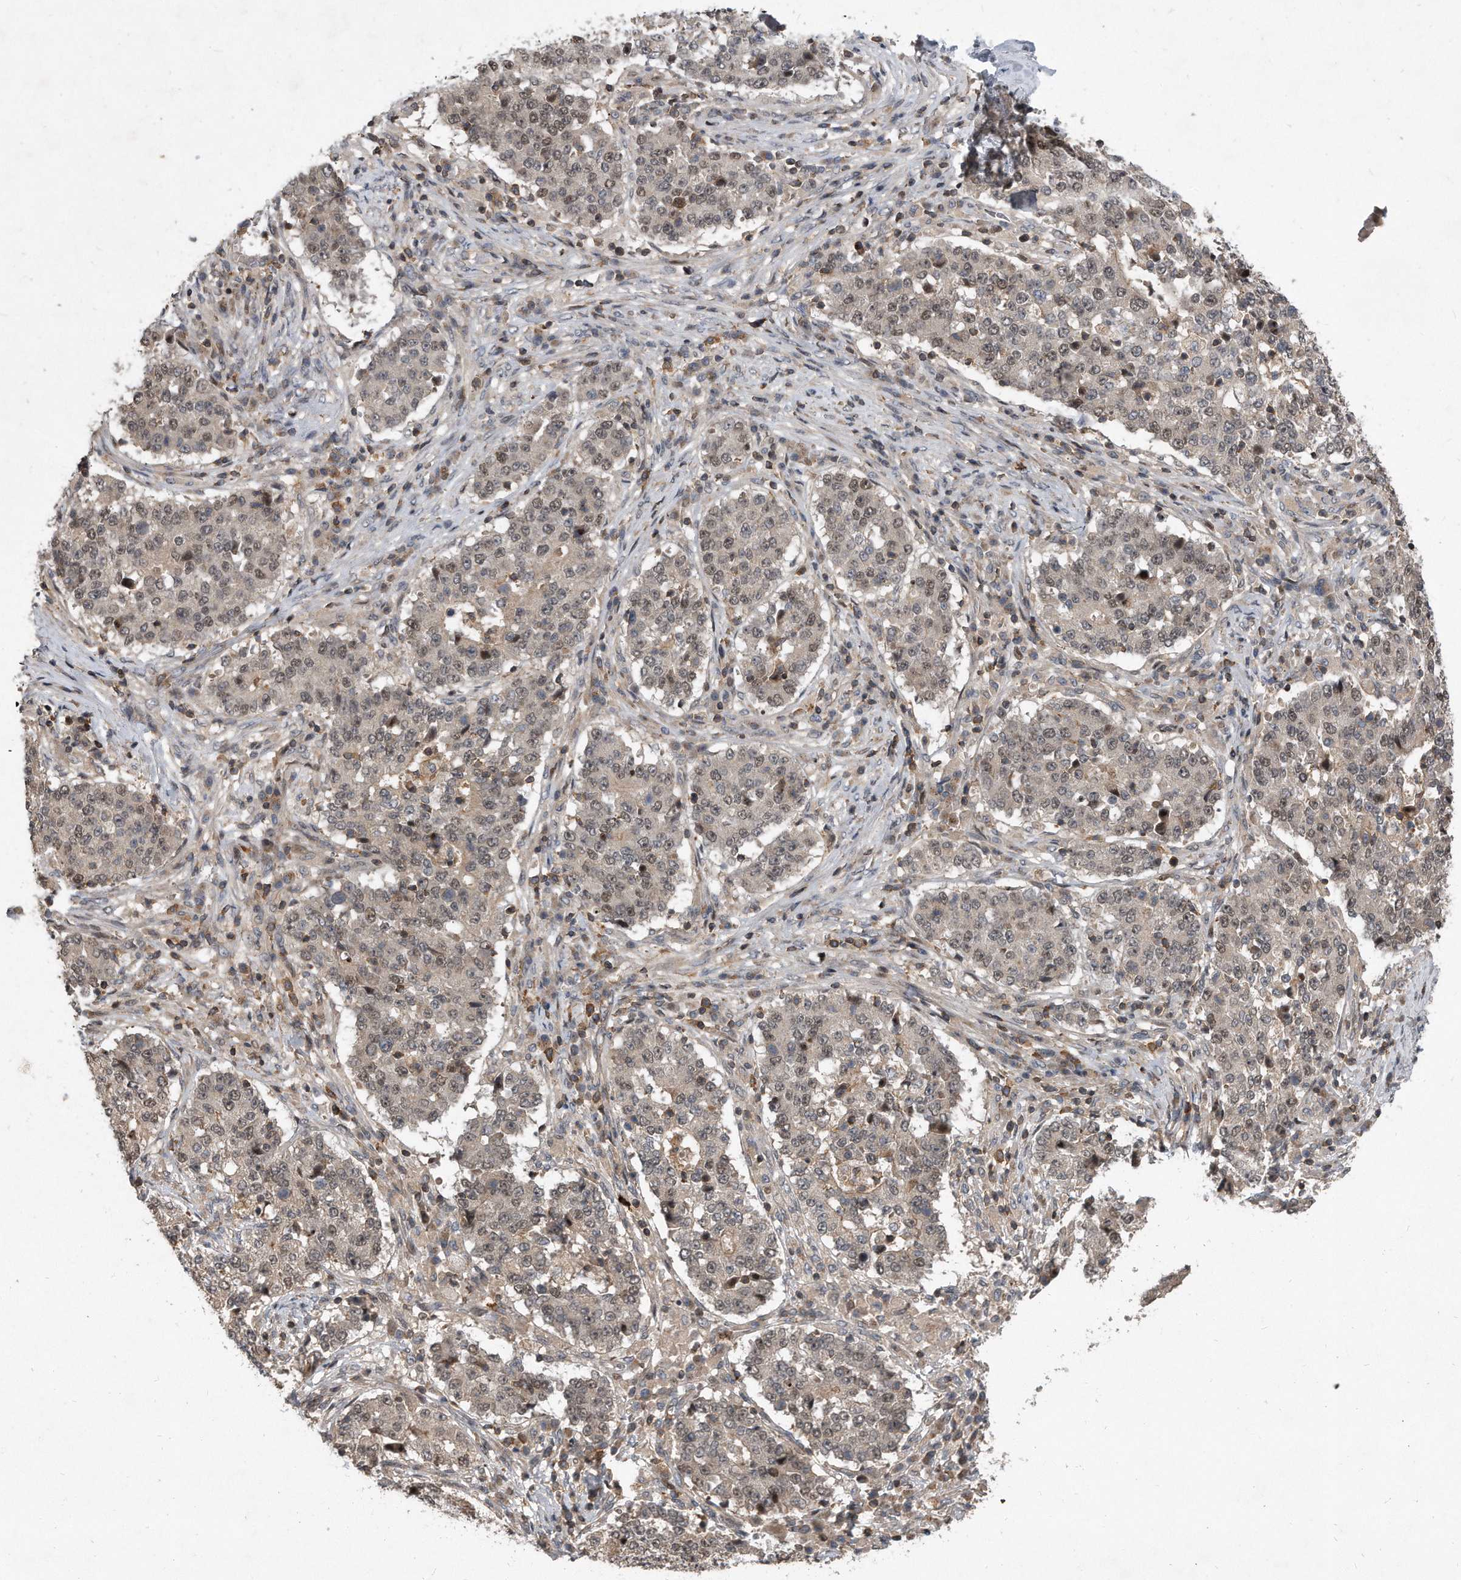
{"staining": {"intensity": "weak", "quantity": "25%-75%", "location": "nuclear"}, "tissue": "stomach cancer", "cell_type": "Tumor cells", "image_type": "cancer", "snomed": [{"axis": "morphology", "description": "Adenocarcinoma, NOS"}, {"axis": "topography", "description": "Stomach"}], "caption": "Tumor cells demonstrate weak nuclear staining in about 25%-75% of cells in stomach adenocarcinoma. The protein is shown in brown color, while the nuclei are stained blue.", "gene": "PGBD2", "patient": {"sex": "male", "age": 59}}